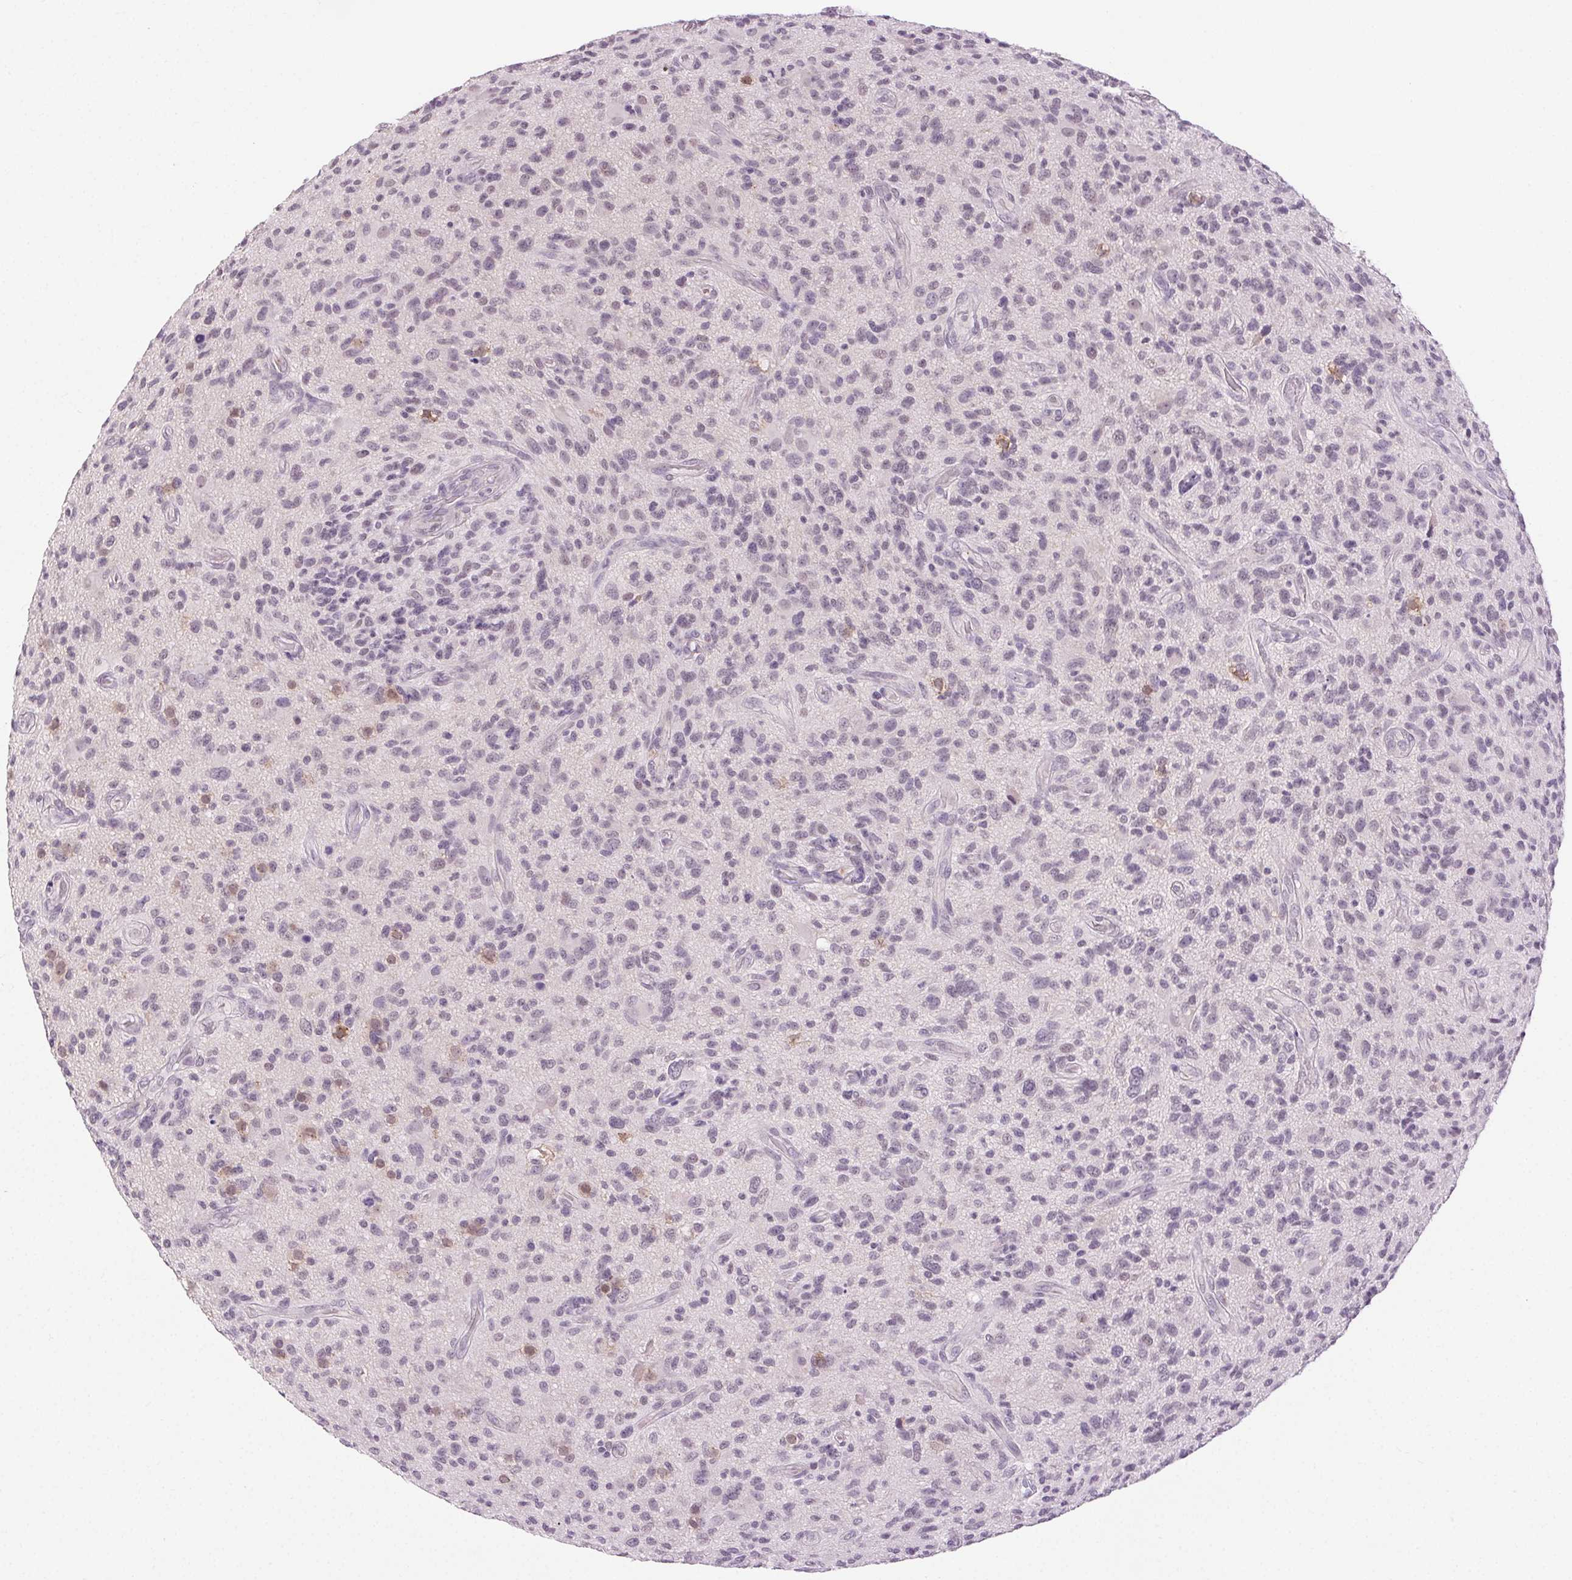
{"staining": {"intensity": "negative", "quantity": "none", "location": "none"}, "tissue": "glioma", "cell_type": "Tumor cells", "image_type": "cancer", "snomed": [{"axis": "morphology", "description": "Glioma, malignant, High grade"}, {"axis": "topography", "description": "Brain"}], "caption": "There is no significant staining in tumor cells of glioma.", "gene": "FAM168A", "patient": {"sex": "male", "age": 47}}